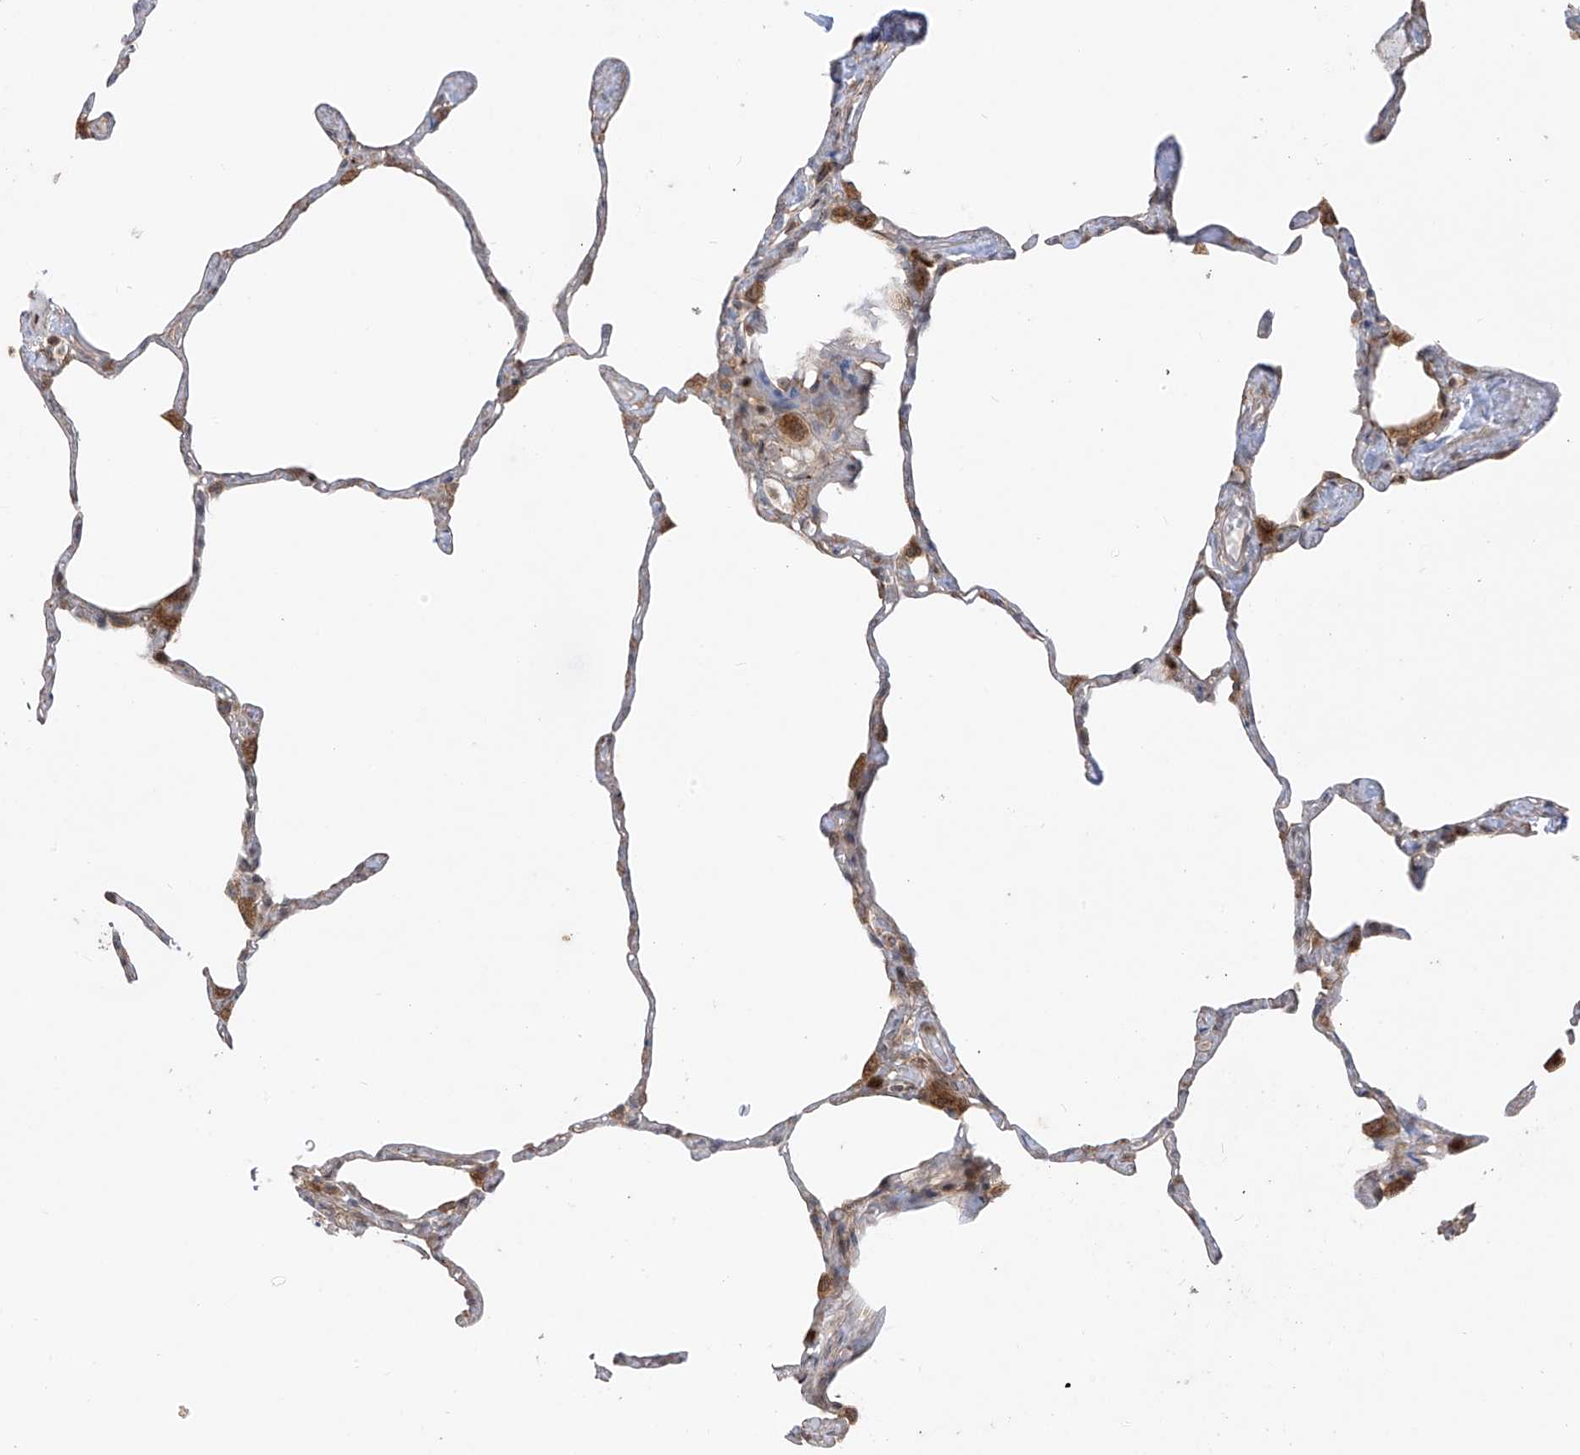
{"staining": {"intensity": "moderate", "quantity": "<25%", "location": "cytoplasmic/membranous"}, "tissue": "lung", "cell_type": "Alveolar cells", "image_type": "normal", "snomed": [{"axis": "morphology", "description": "Normal tissue, NOS"}, {"axis": "topography", "description": "Lung"}], "caption": "Immunohistochemical staining of benign human lung reveals <25% levels of moderate cytoplasmic/membranous protein expression in approximately <25% of alveolar cells.", "gene": "PDE11A", "patient": {"sex": "male", "age": 65}}